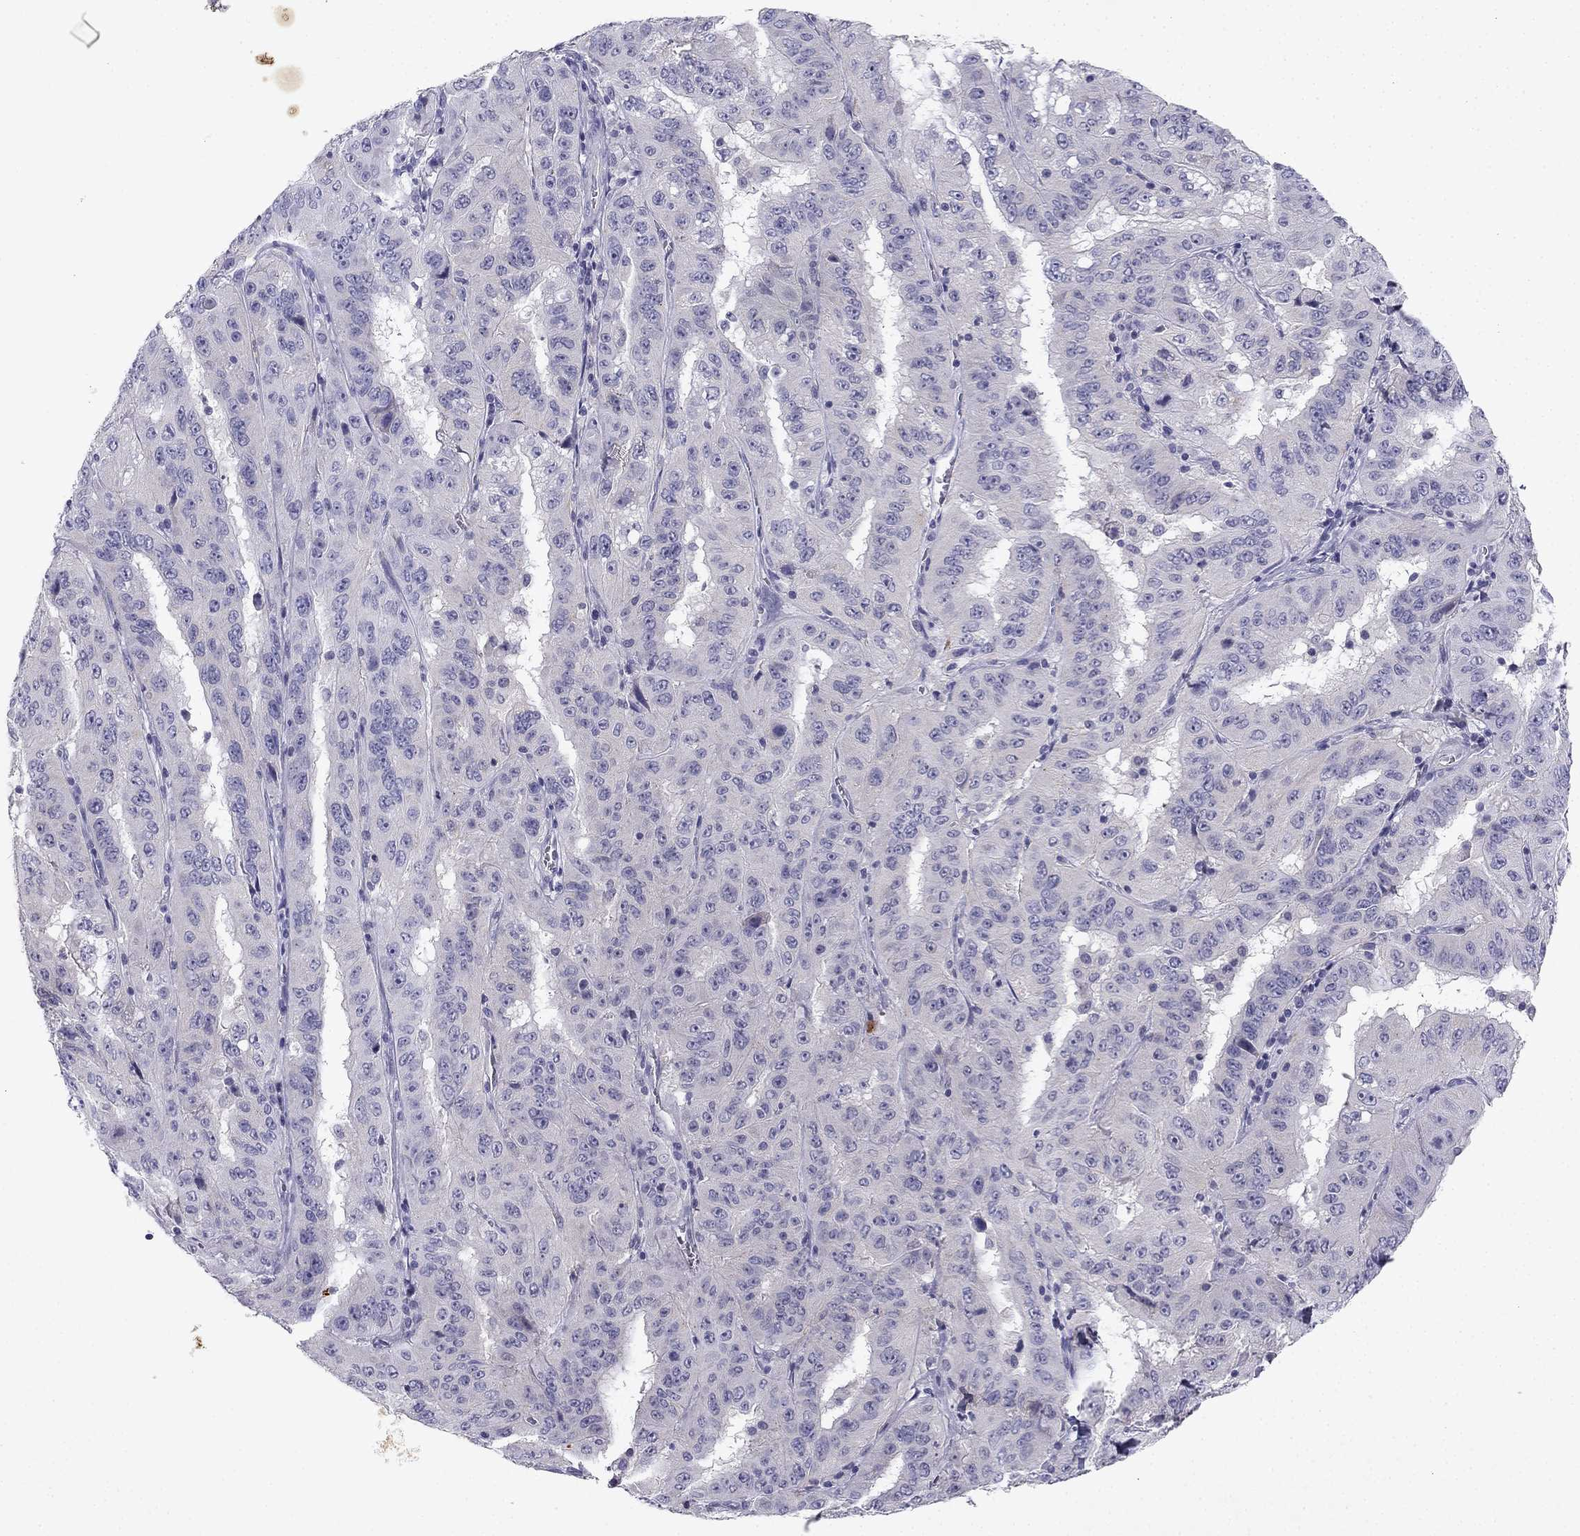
{"staining": {"intensity": "negative", "quantity": "none", "location": "none"}, "tissue": "pancreatic cancer", "cell_type": "Tumor cells", "image_type": "cancer", "snomed": [{"axis": "morphology", "description": "Adenocarcinoma, NOS"}, {"axis": "topography", "description": "Pancreas"}], "caption": "A histopathology image of adenocarcinoma (pancreatic) stained for a protein displays no brown staining in tumor cells.", "gene": "SLC6A4", "patient": {"sex": "male", "age": 63}}